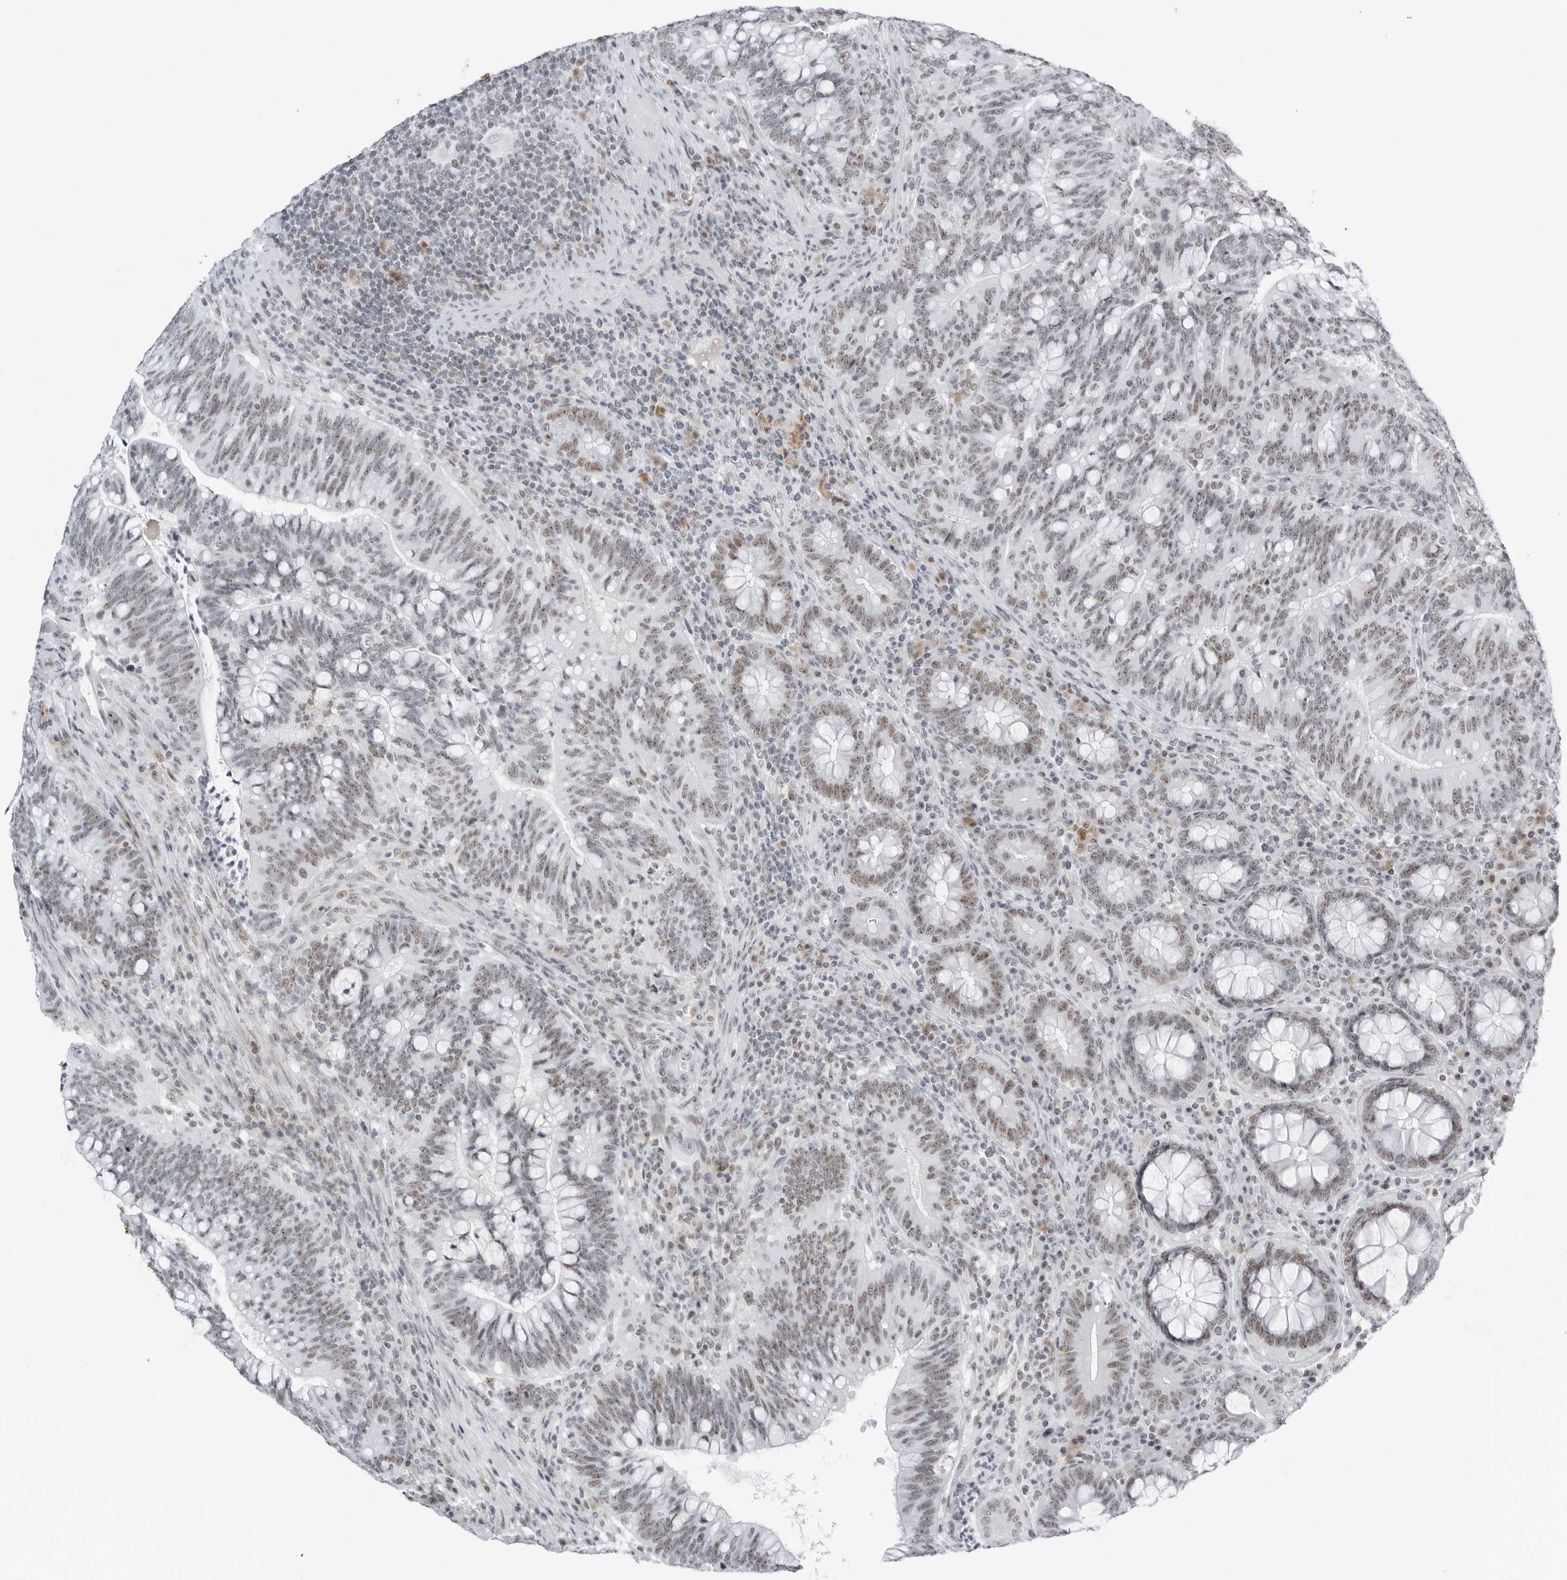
{"staining": {"intensity": "weak", "quantity": ">75%", "location": "nuclear"}, "tissue": "colorectal cancer", "cell_type": "Tumor cells", "image_type": "cancer", "snomed": [{"axis": "morphology", "description": "Adenocarcinoma, NOS"}, {"axis": "topography", "description": "Colon"}], "caption": "Protein expression analysis of human adenocarcinoma (colorectal) reveals weak nuclear staining in about >75% of tumor cells.", "gene": "WRAP53", "patient": {"sex": "female", "age": 66}}